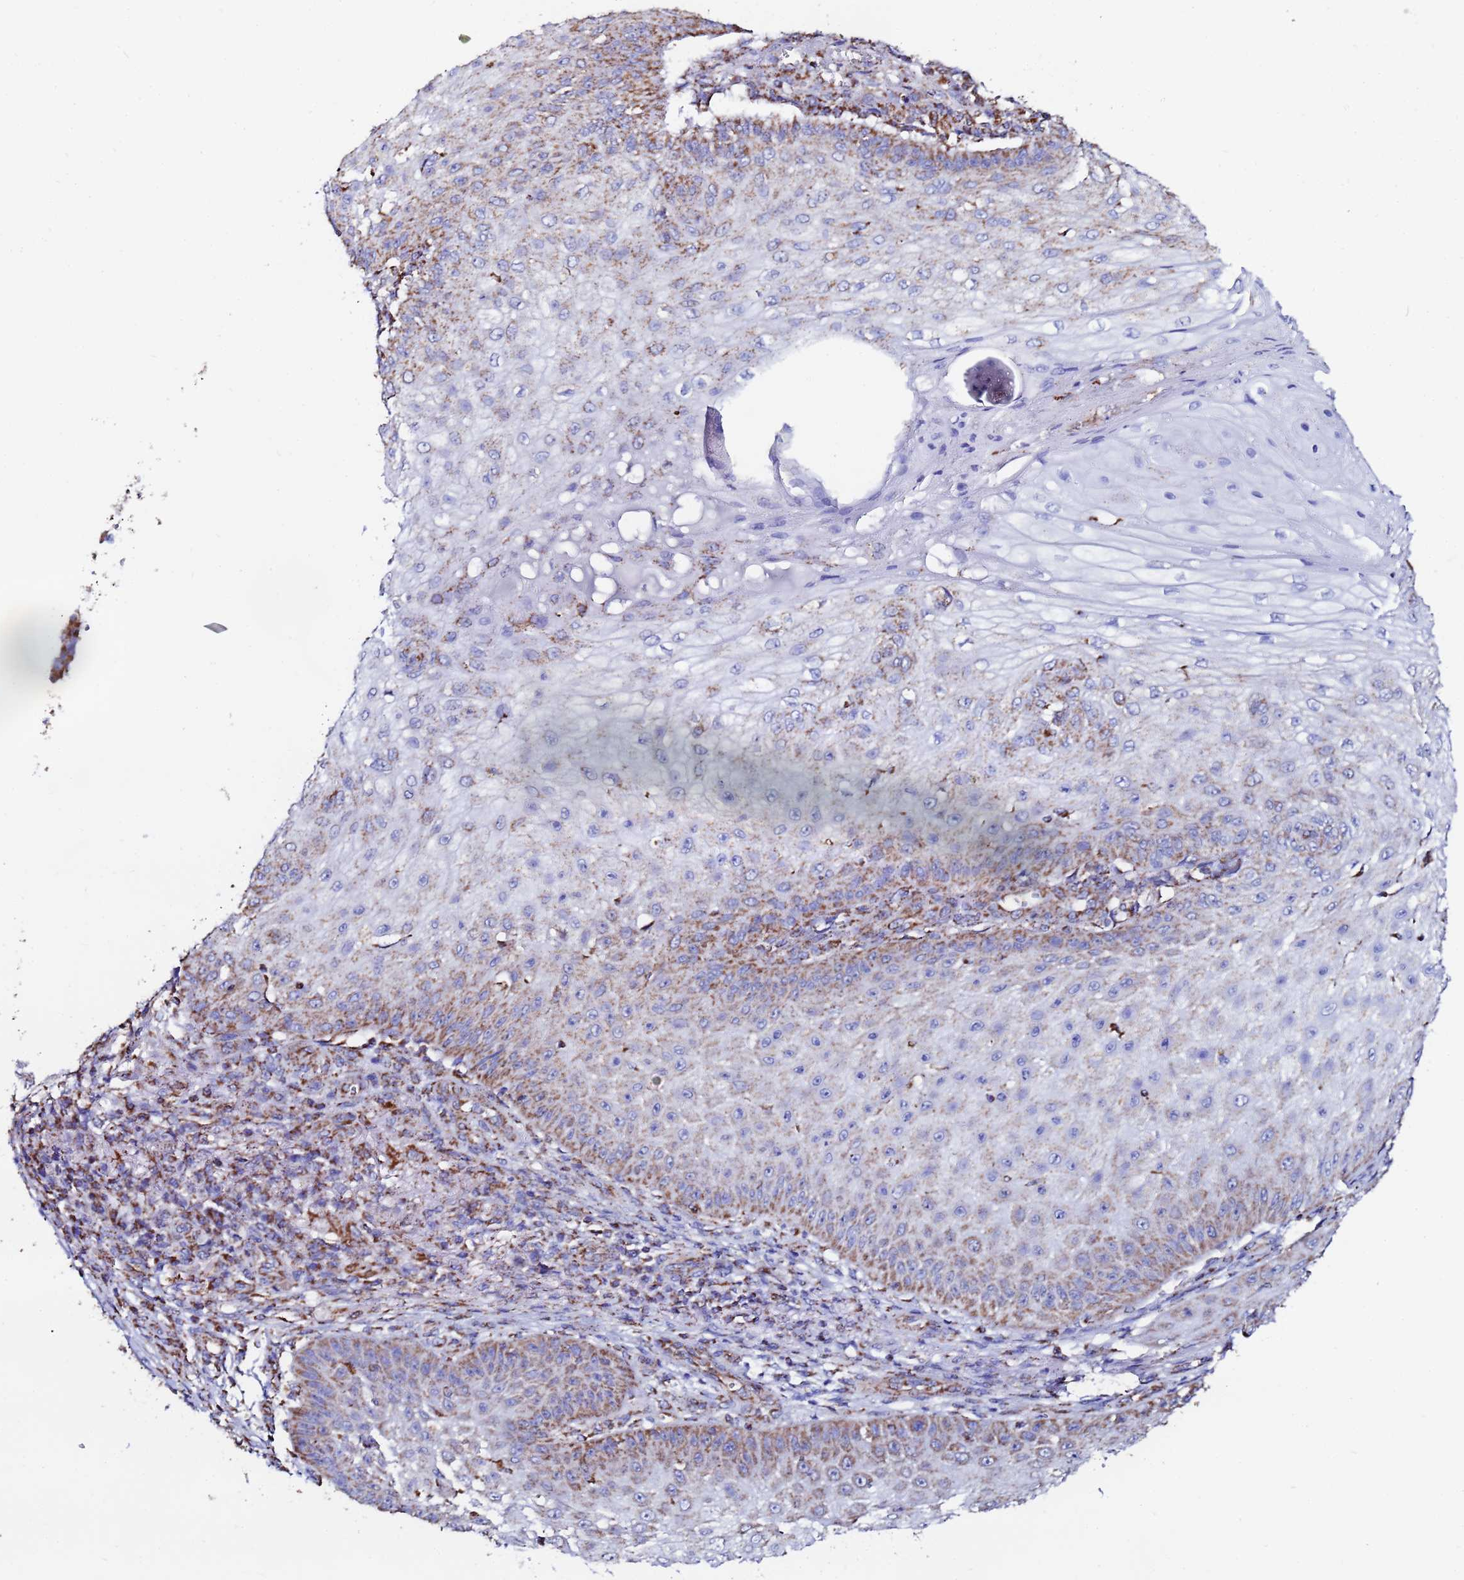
{"staining": {"intensity": "moderate", "quantity": "25%-75%", "location": "cytoplasmic/membranous"}, "tissue": "skin cancer", "cell_type": "Tumor cells", "image_type": "cancer", "snomed": [{"axis": "morphology", "description": "Squamous cell carcinoma, NOS"}, {"axis": "topography", "description": "Skin"}], "caption": "An image of human skin cancer stained for a protein displays moderate cytoplasmic/membranous brown staining in tumor cells. (DAB IHC with brightfield microscopy, high magnification).", "gene": "GLUD1", "patient": {"sex": "male", "age": 70}}